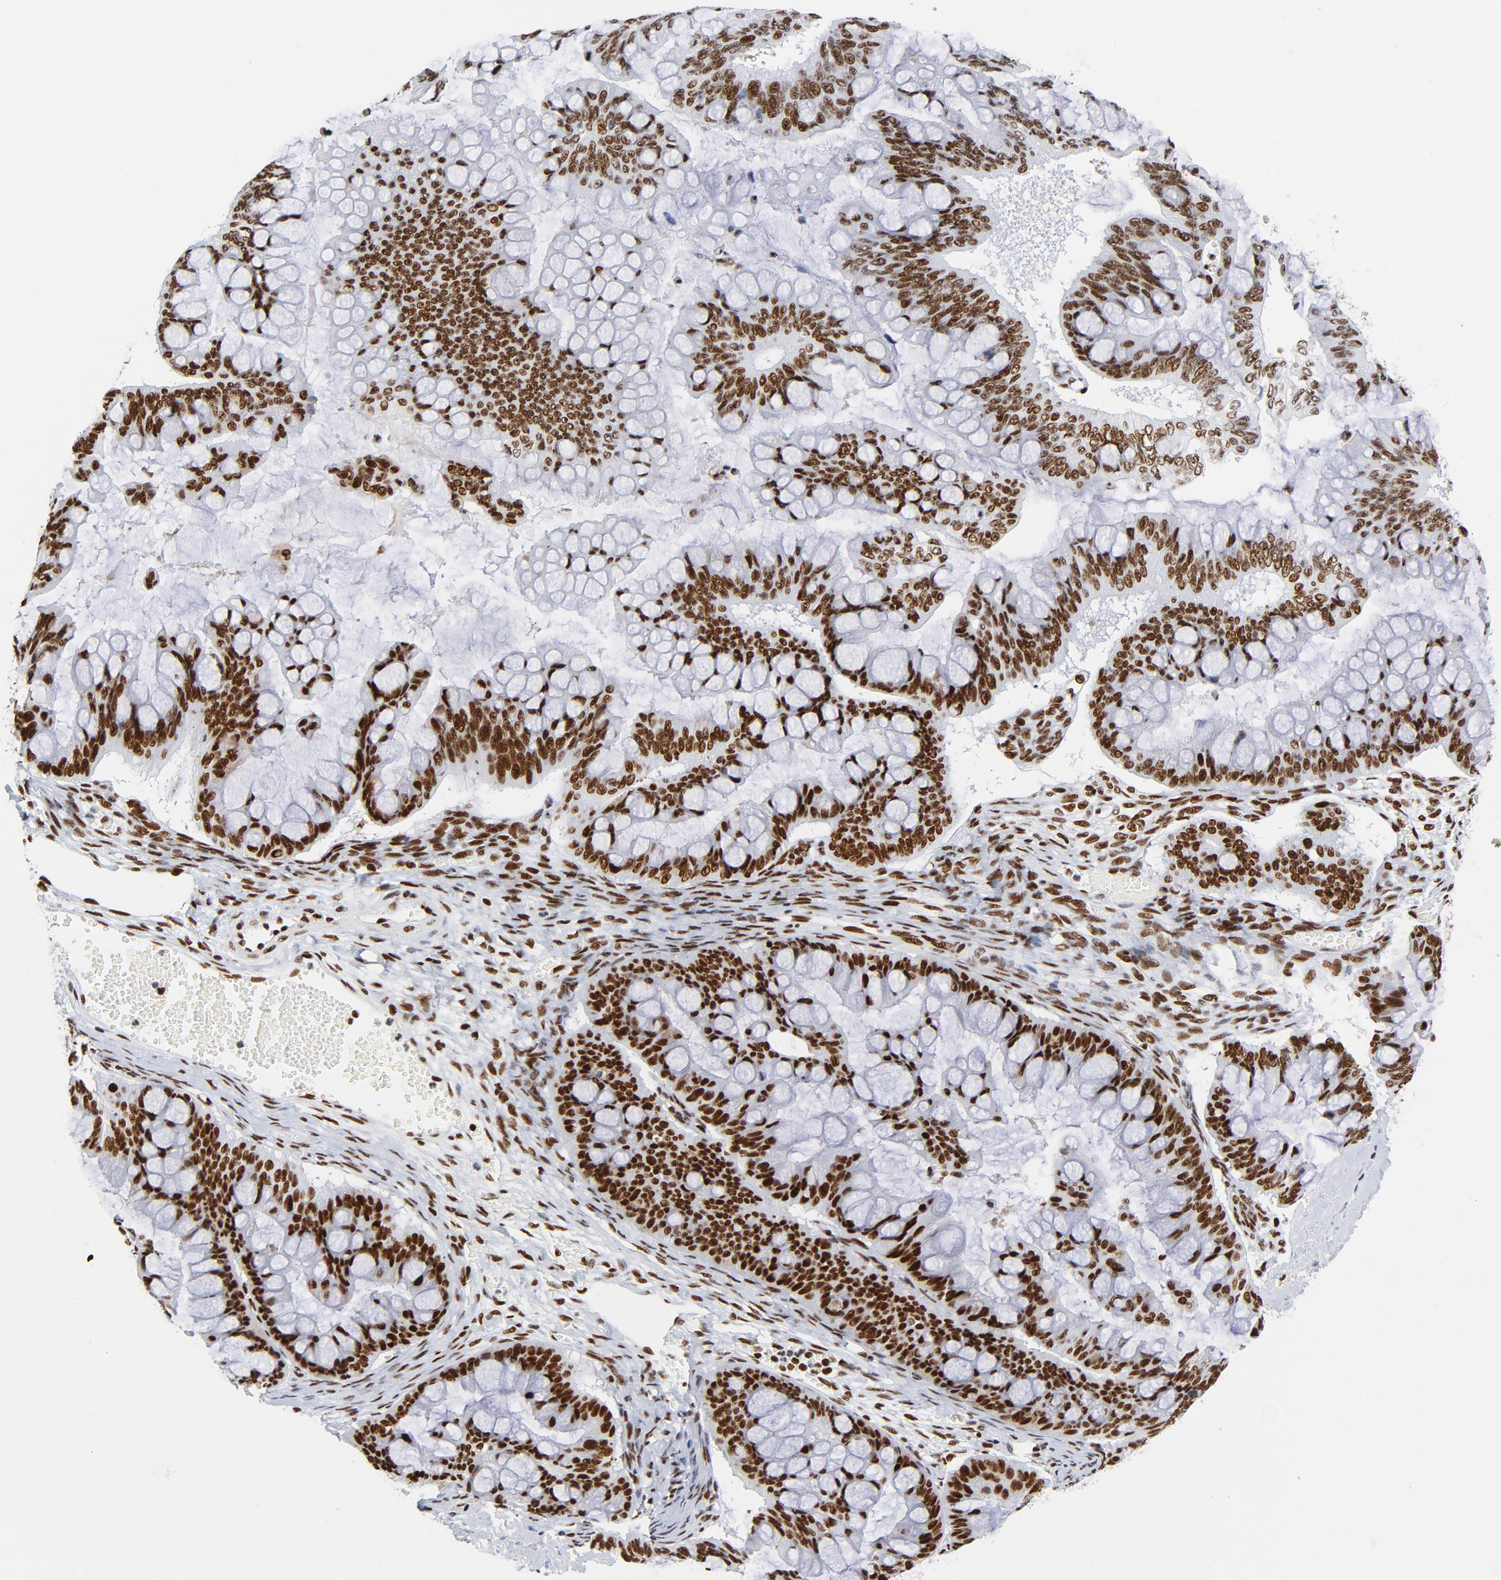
{"staining": {"intensity": "strong", "quantity": ">75%", "location": "nuclear"}, "tissue": "ovarian cancer", "cell_type": "Tumor cells", "image_type": "cancer", "snomed": [{"axis": "morphology", "description": "Cystadenocarcinoma, mucinous, NOS"}, {"axis": "topography", "description": "Ovary"}], "caption": "Ovarian mucinous cystadenocarcinoma stained with immunohistochemistry reveals strong nuclear expression in approximately >75% of tumor cells.", "gene": "XRCC5", "patient": {"sex": "female", "age": 73}}